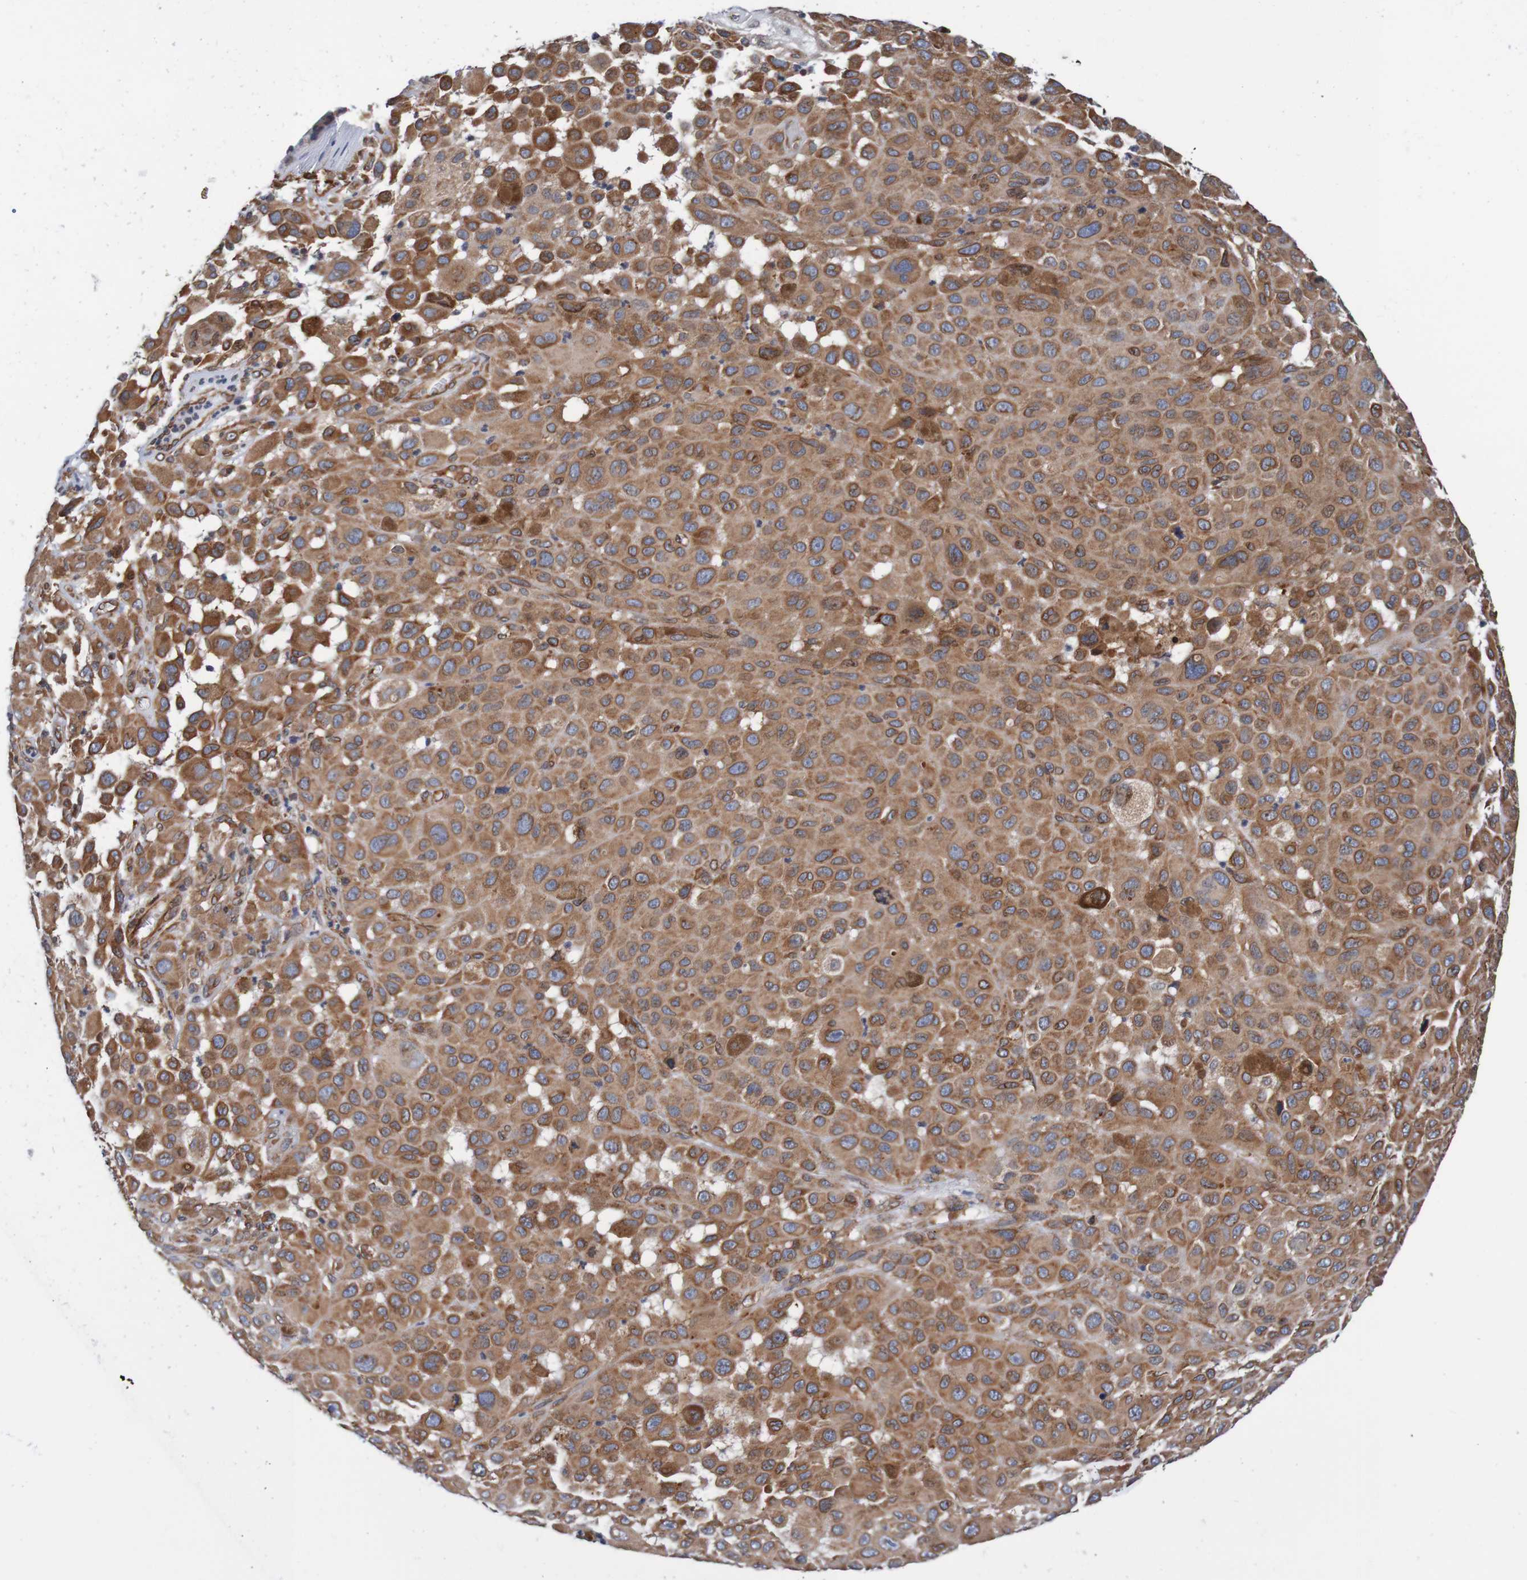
{"staining": {"intensity": "moderate", "quantity": ">75%", "location": "cytoplasmic/membranous,nuclear"}, "tissue": "melanoma", "cell_type": "Tumor cells", "image_type": "cancer", "snomed": [{"axis": "morphology", "description": "Malignant melanoma, NOS"}, {"axis": "topography", "description": "Skin"}], "caption": "This photomicrograph demonstrates IHC staining of malignant melanoma, with medium moderate cytoplasmic/membranous and nuclear expression in about >75% of tumor cells.", "gene": "TMEM109", "patient": {"sex": "male", "age": 96}}